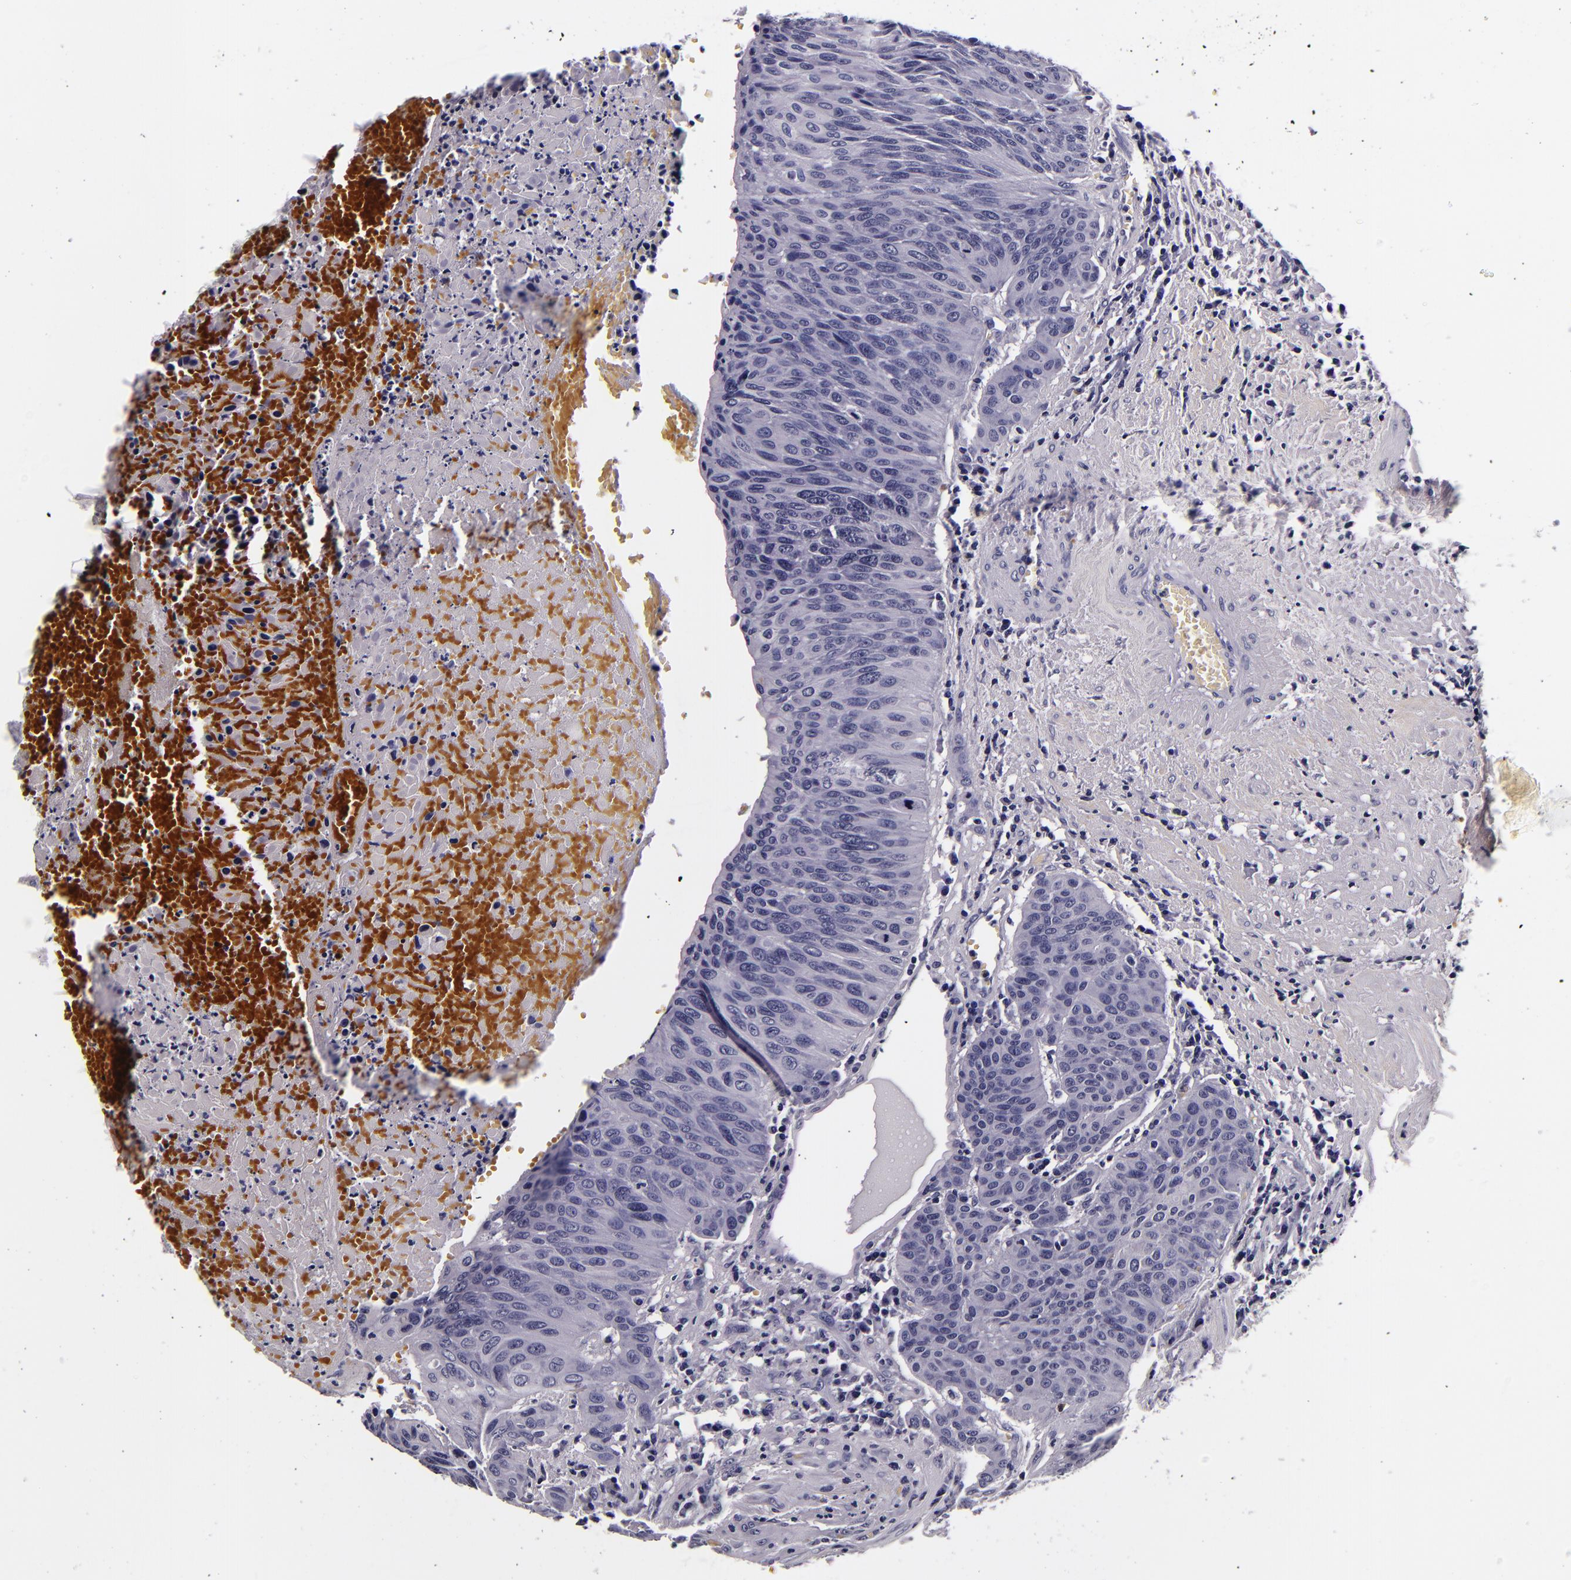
{"staining": {"intensity": "negative", "quantity": "none", "location": "none"}, "tissue": "urothelial cancer", "cell_type": "Tumor cells", "image_type": "cancer", "snomed": [{"axis": "morphology", "description": "Urothelial carcinoma, High grade"}, {"axis": "topography", "description": "Urinary bladder"}], "caption": "Human high-grade urothelial carcinoma stained for a protein using IHC reveals no expression in tumor cells.", "gene": "FBN1", "patient": {"sex": "male", "age": 66}}